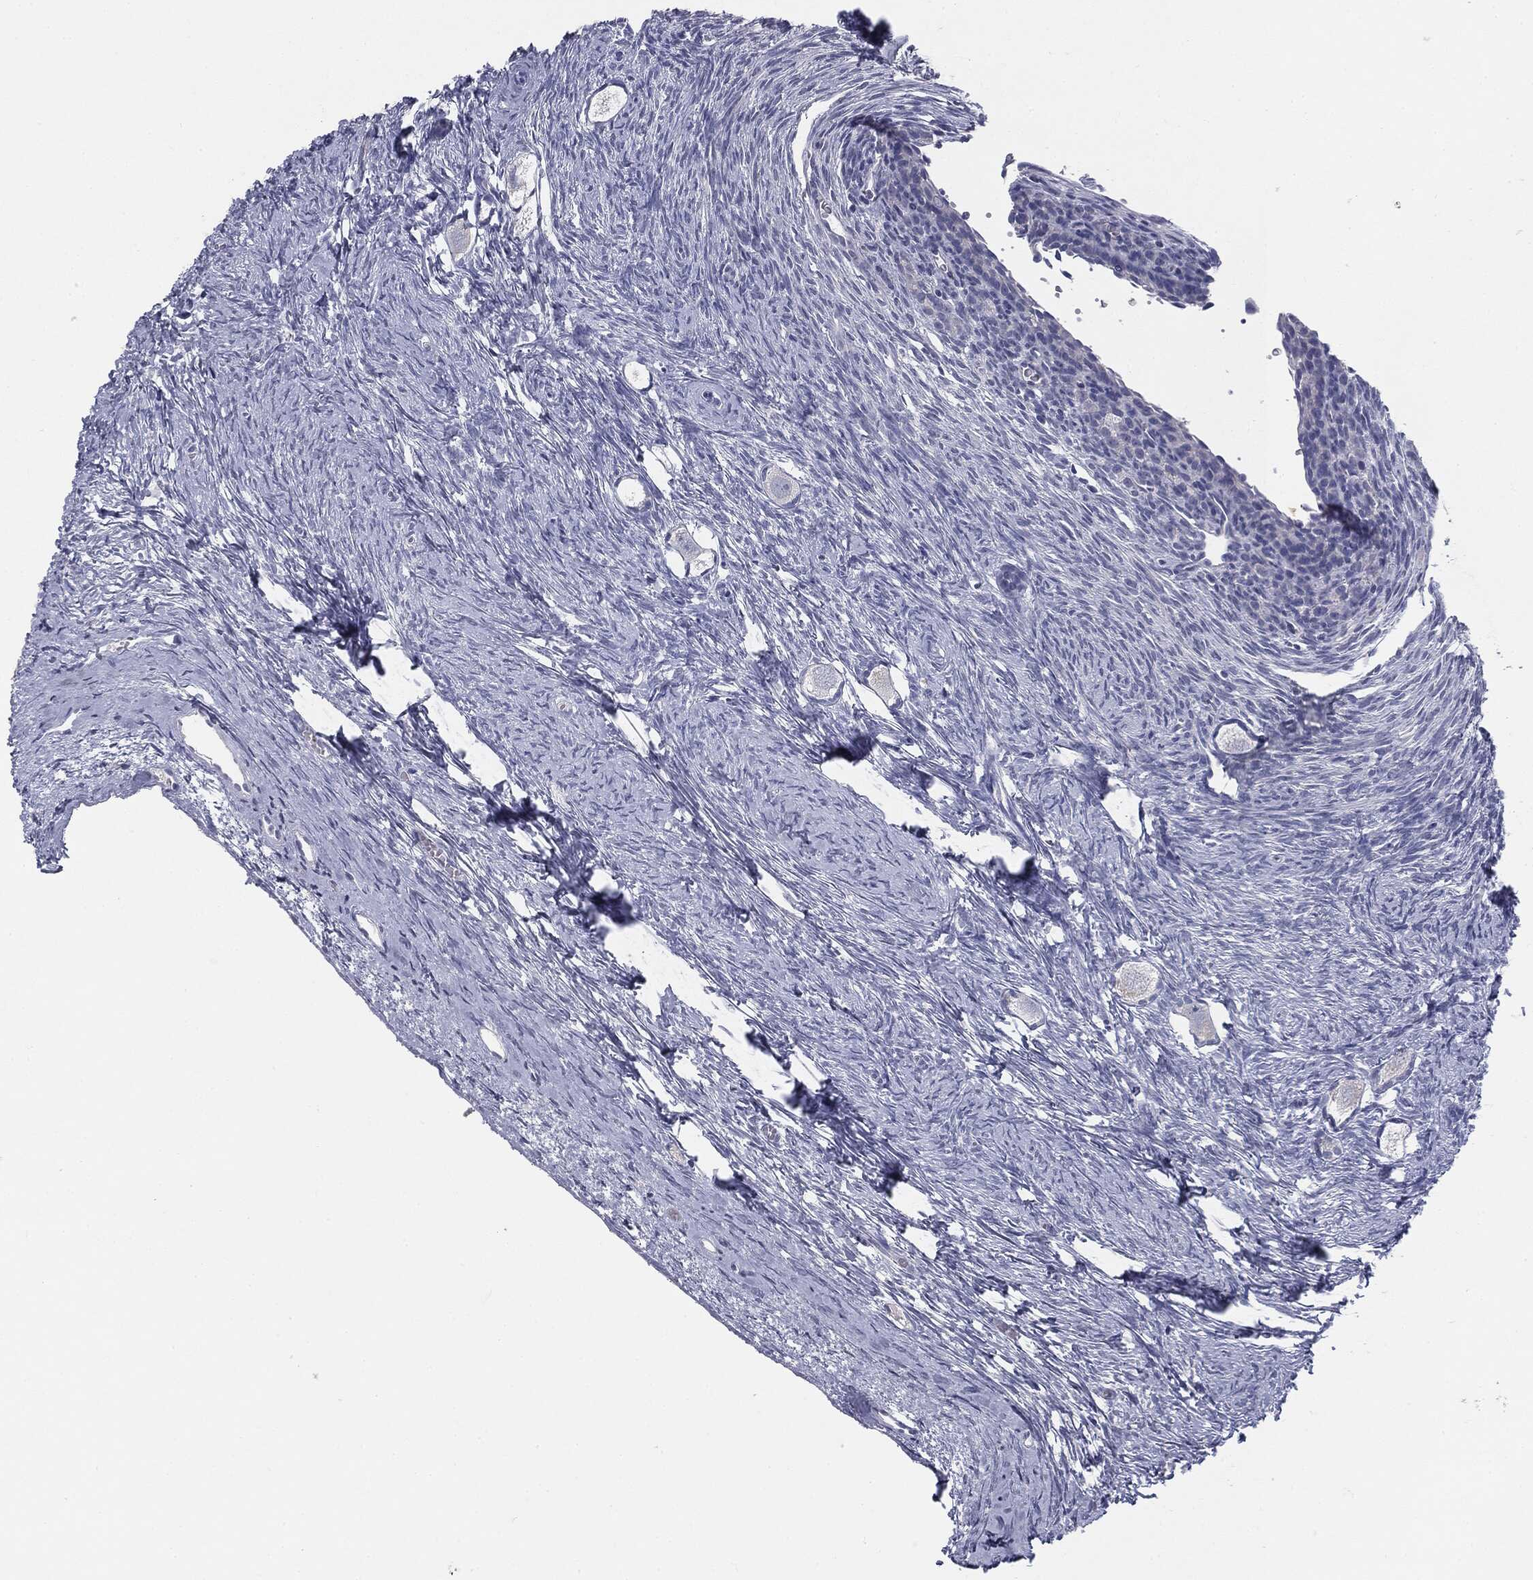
{"staining": {"intensity": "negative", "quantity": "none", "location": "none"}, "tissue": "ovary", "cell_type": "Follicle cells", "image_type": "normal", "snomed": [{"axis": "morphology", "description": "Normal tissue, NOS"}, {"axis": "topography", "description": "Ovary"}], "caption": "Immunohistochemical staining of benign human ovary shows no significant positivity in follicle cells. (DAB immunohistochemistry, high magnification).", "gene": "MUC1", "patient": {"sex": "female", "age": 27}}